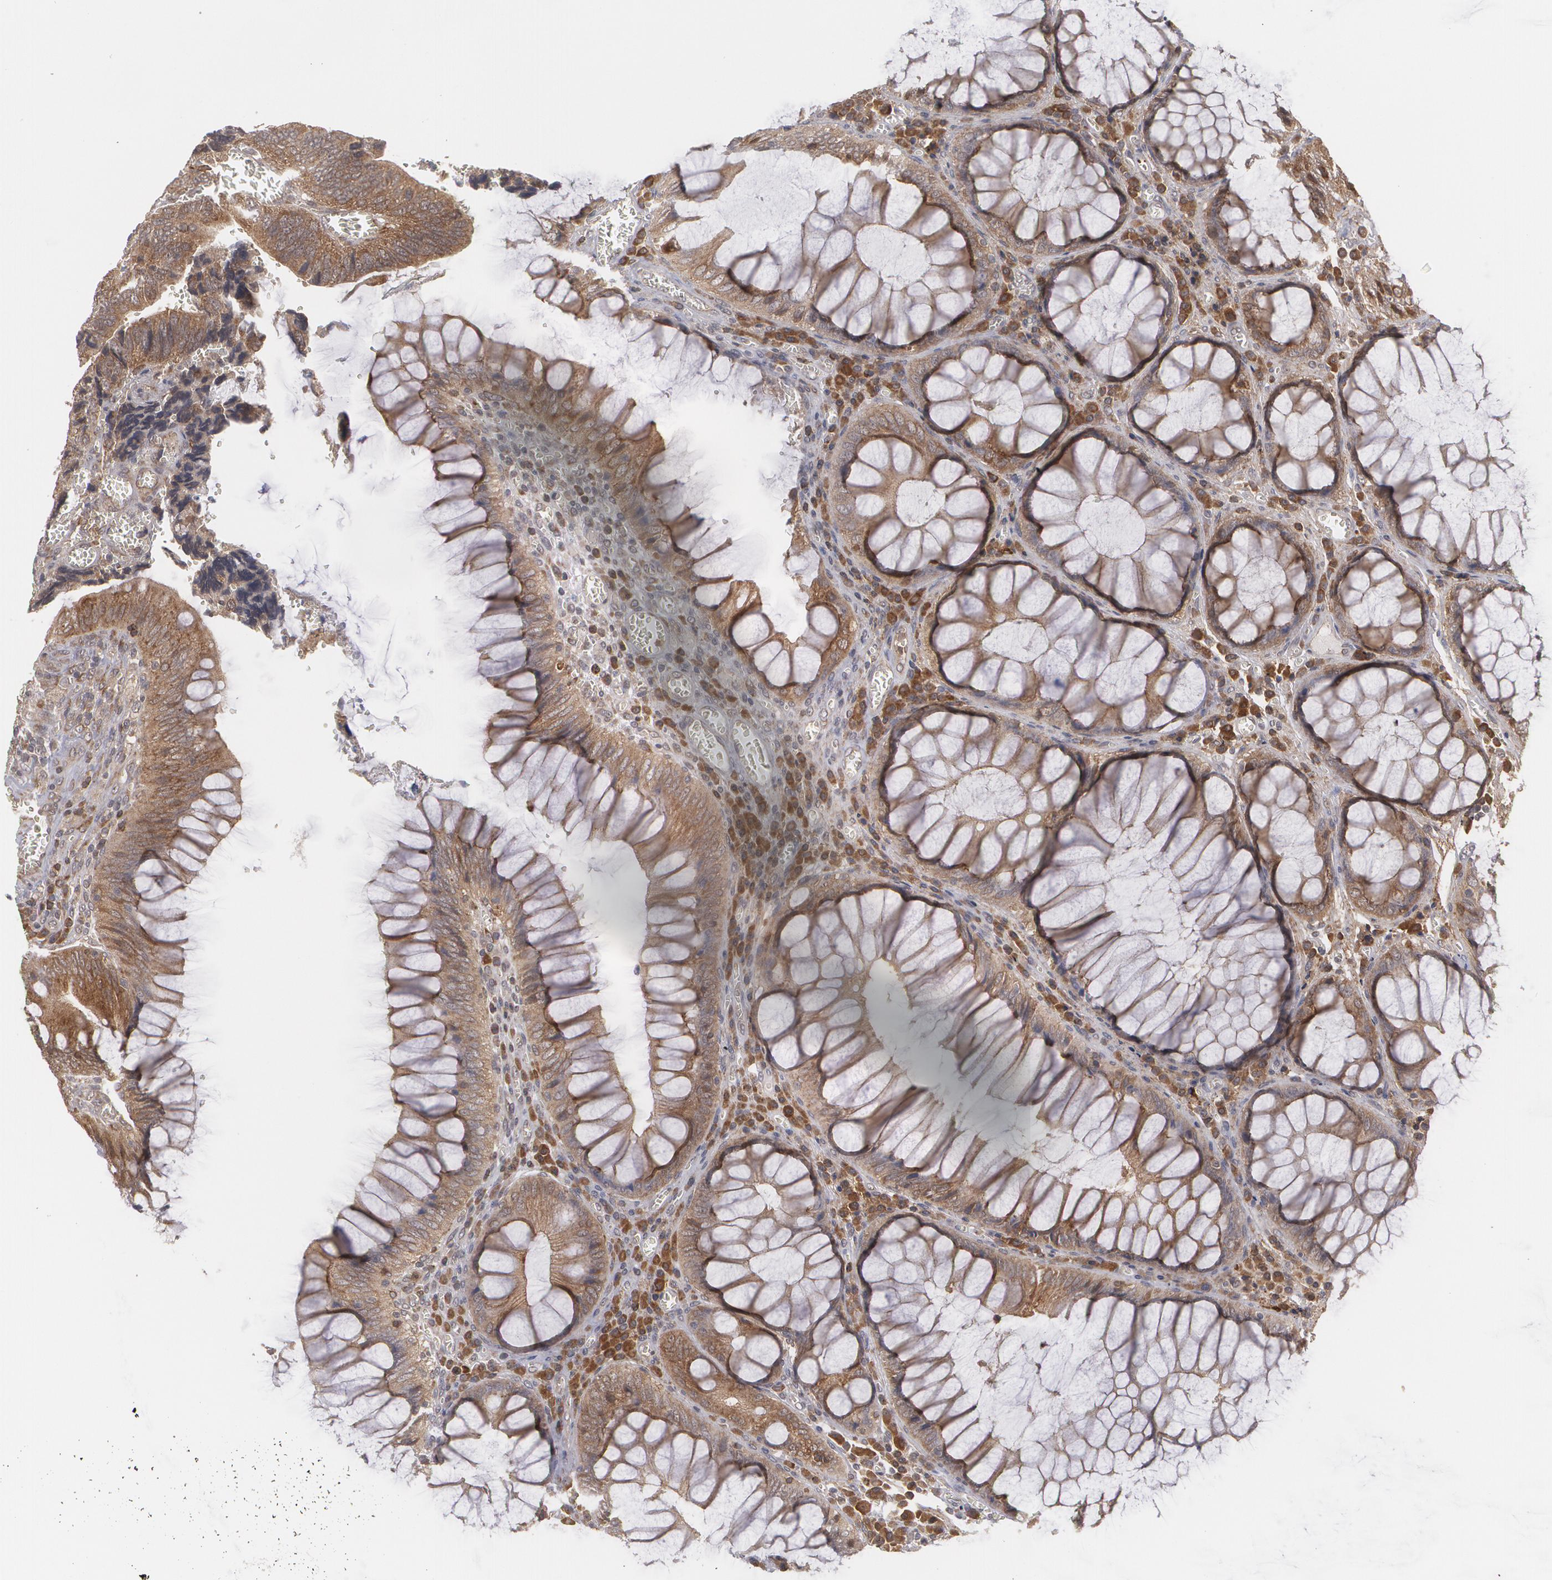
{"staining": {"intensity": "moderate", "quantity": ">75%", "location": "cytoplasmic/membranous"}, "tissue": "colorectal cancer", "cell_type": "Tumor cells", "image_type": "cancer", "snomed": [{"axis": "morphology", "description": "Adenocarcinoma, NOS"}, {"axis": "topography", "description": "Colon"}], "caption": "A brown stain shows moderate cytoplasmic/membranous expression of a protein in adenocarcinoma (colorectal) tumor cells. Using DAB (brown) and hematoxylin (blue) stains, captured at high magnification using brightfield microscopy.", "gene": "BMP6", "patient": {"sex": "male", "age": 72}}